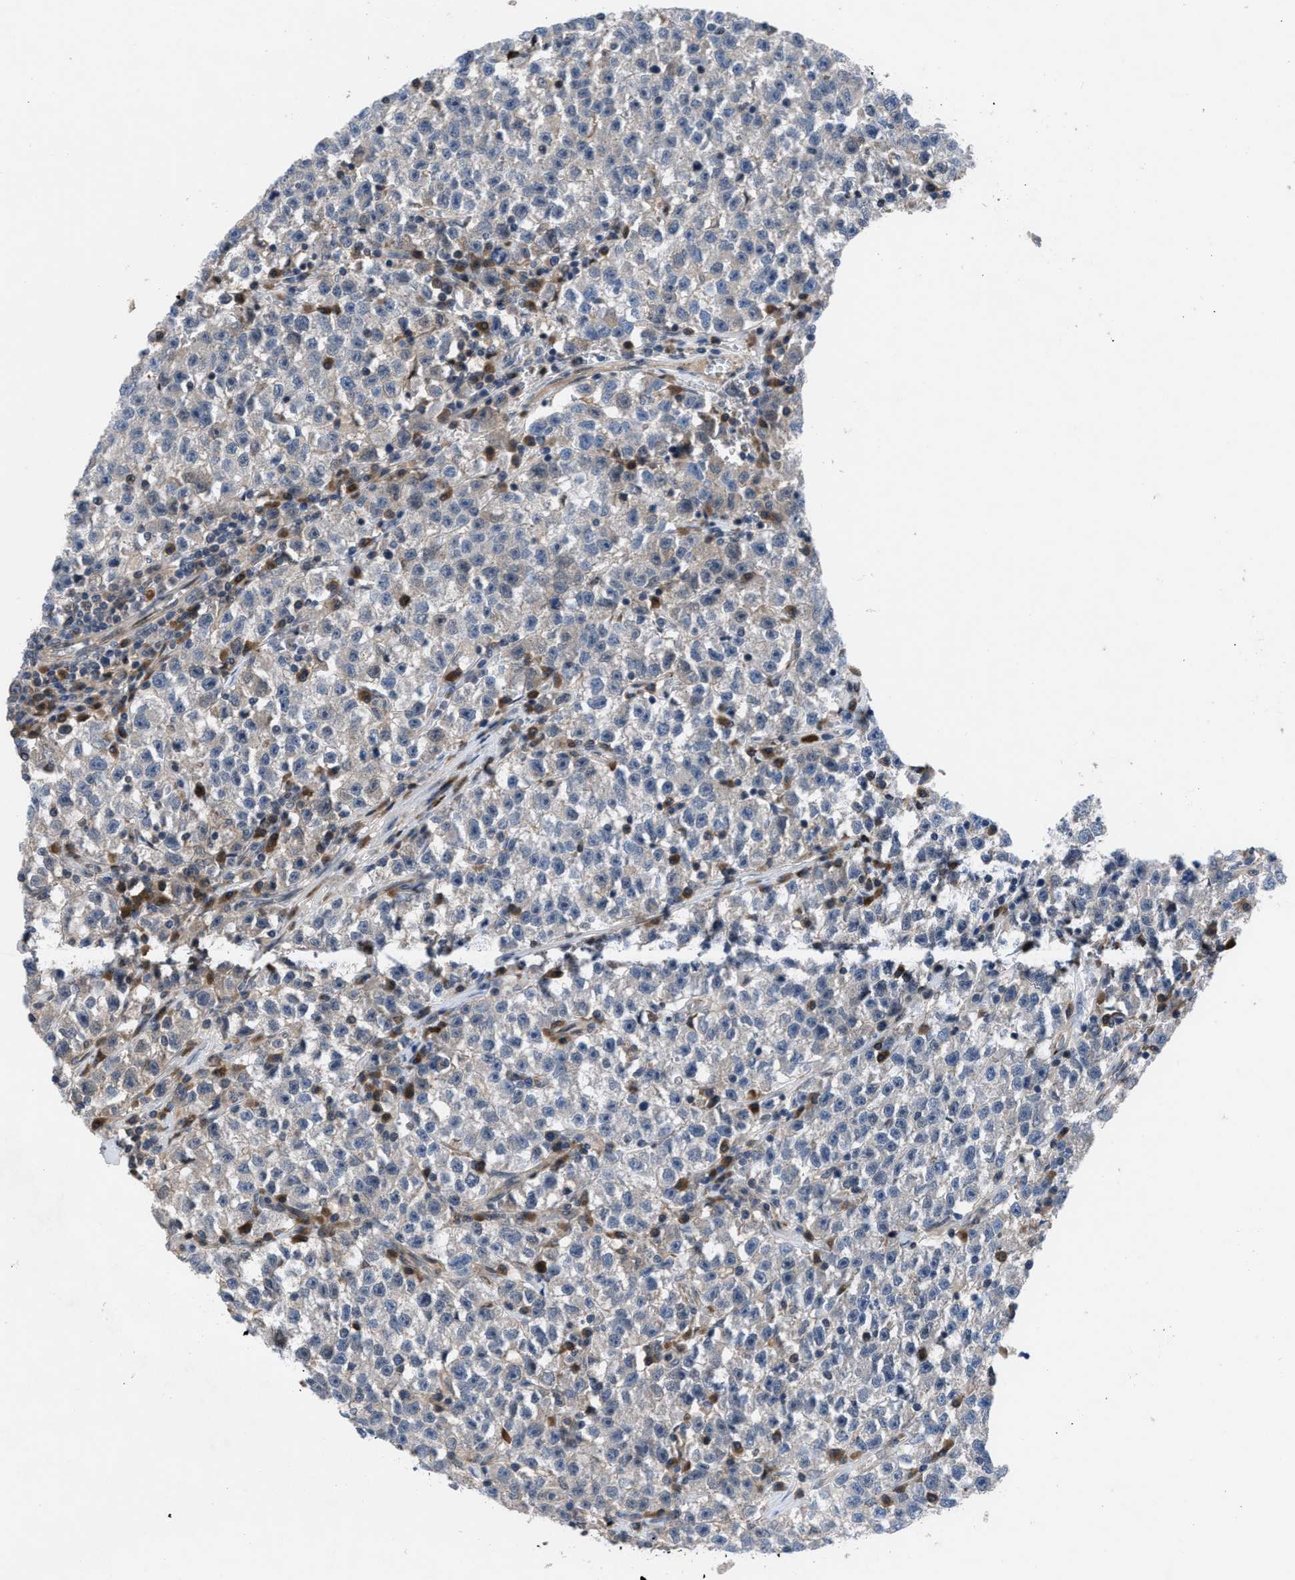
{"staining": {"intensity": "negative", "quantity": "none", "location": "none"}, "tissue": "testis cancer", "cell_type": "Tumor cells", "image_type": "cancer", "snomed": [{"axis": "morphology", "description": "Seminoma, NOS"}, {"axis": "topography", "description": "Testis"}], "caption": "Testis cancer was stained to show a protein in brown. There is no significant expression in tumor cells. The staining is performed using DAB brown chromogen with nuclei counter-stained in using hematoxylin.", "gene": "IL17RE", "patient": {"sex": "male", "age": 22}}